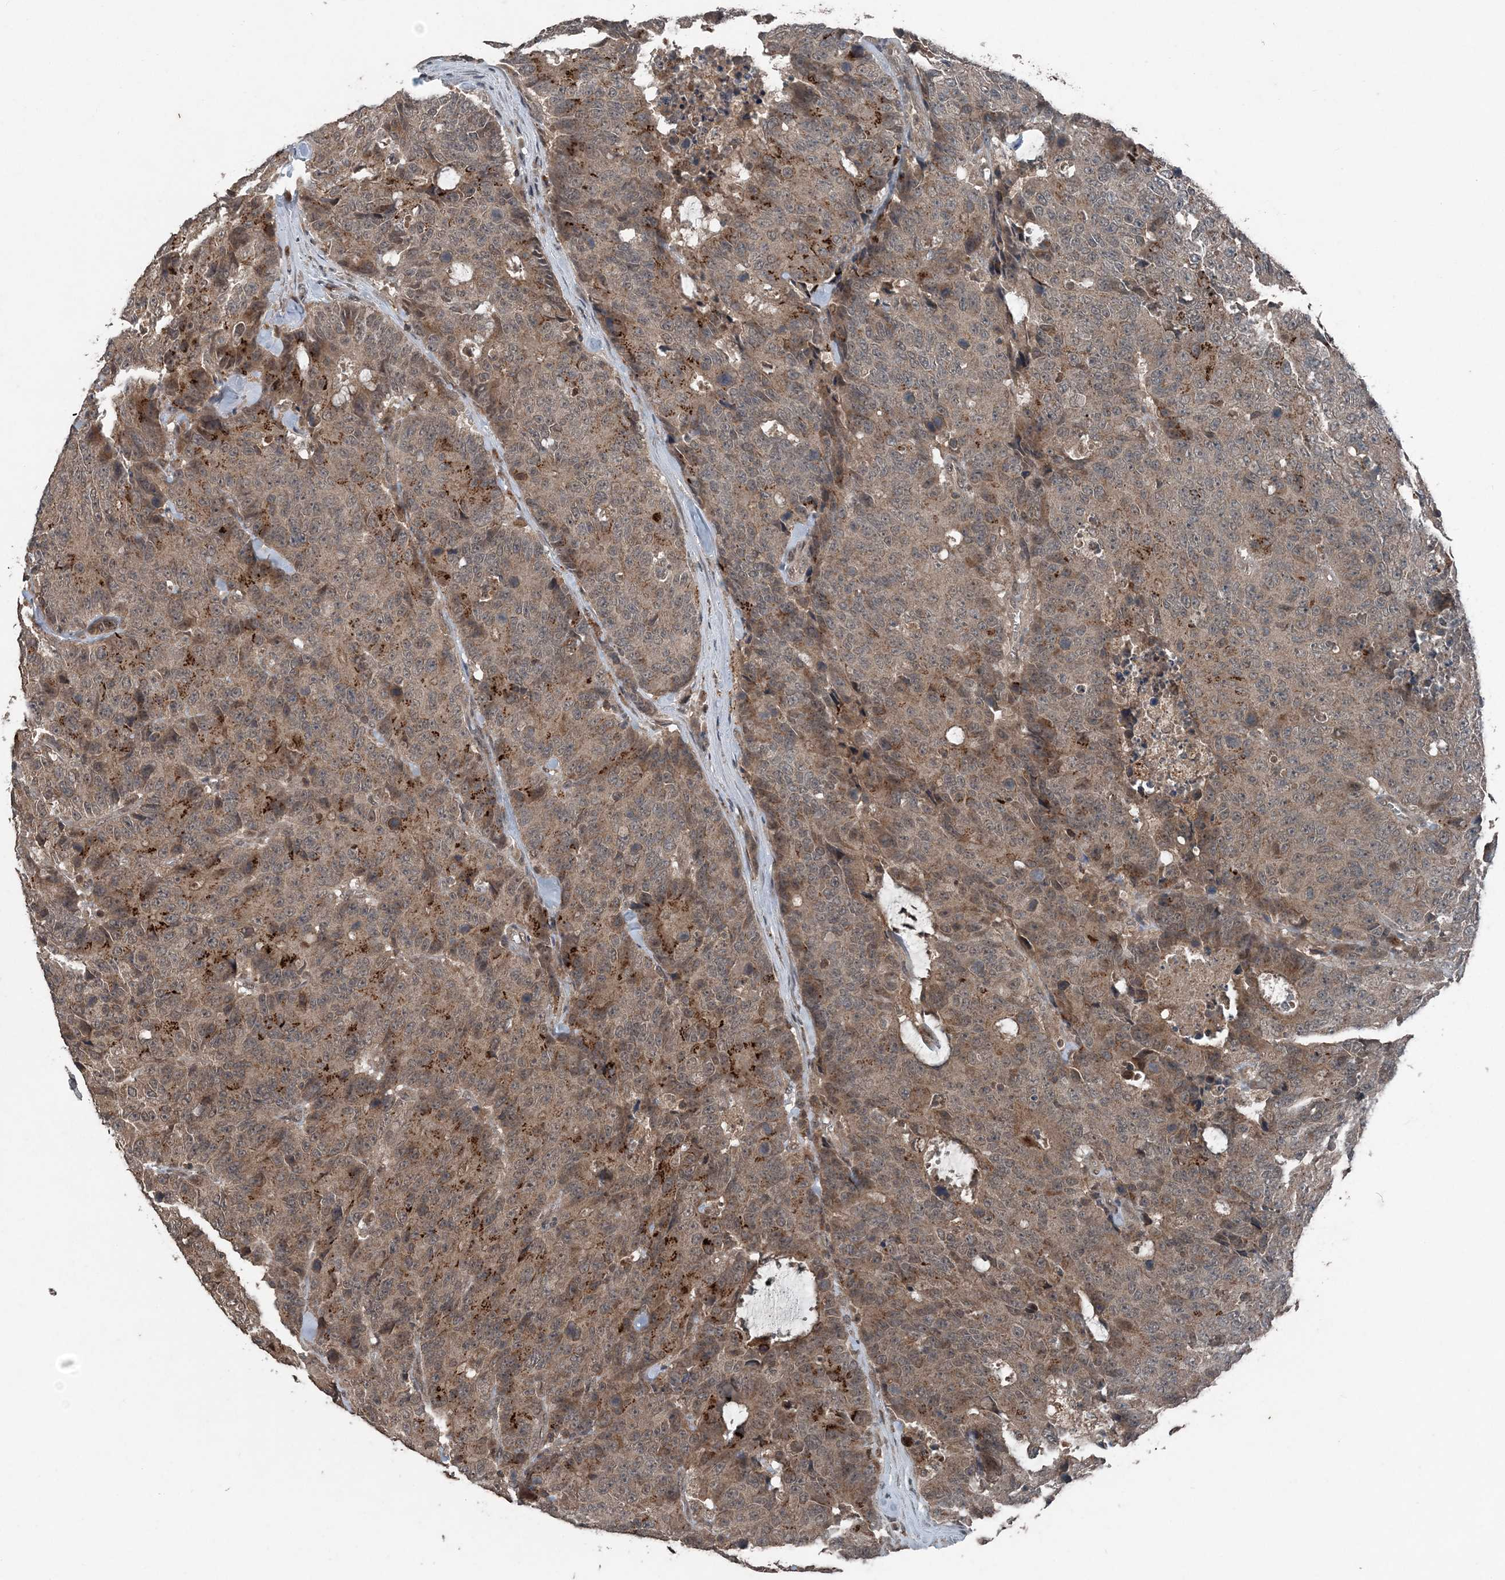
{"staining": {"intensity": "moderate", "quantity": ">75%", "location": "cytoplasmic/membranous,nuclear"}, "tissue": "colorectal cancer", "cell_type": "Tumor cells", "image_type": "cancer", "snomed": [{"axis": "morphology", "description": "Adenocarcinoma, NOS"}, {"axis": "topography", "description": "Colon"}], "caption": "IHC histopathology image of neoplastic tissue: colorectal cancer (adenocarcinoma) stained using IHC shows medium levels of moderate protein expression localized specifically in the cytoplasmic/membranous and nuclear of tumor cells, appearing as a cytoplasmic/membranous and nuclear brown color.", "gene": "CFL1", "patient": {"sex": "female", "age": 86}}